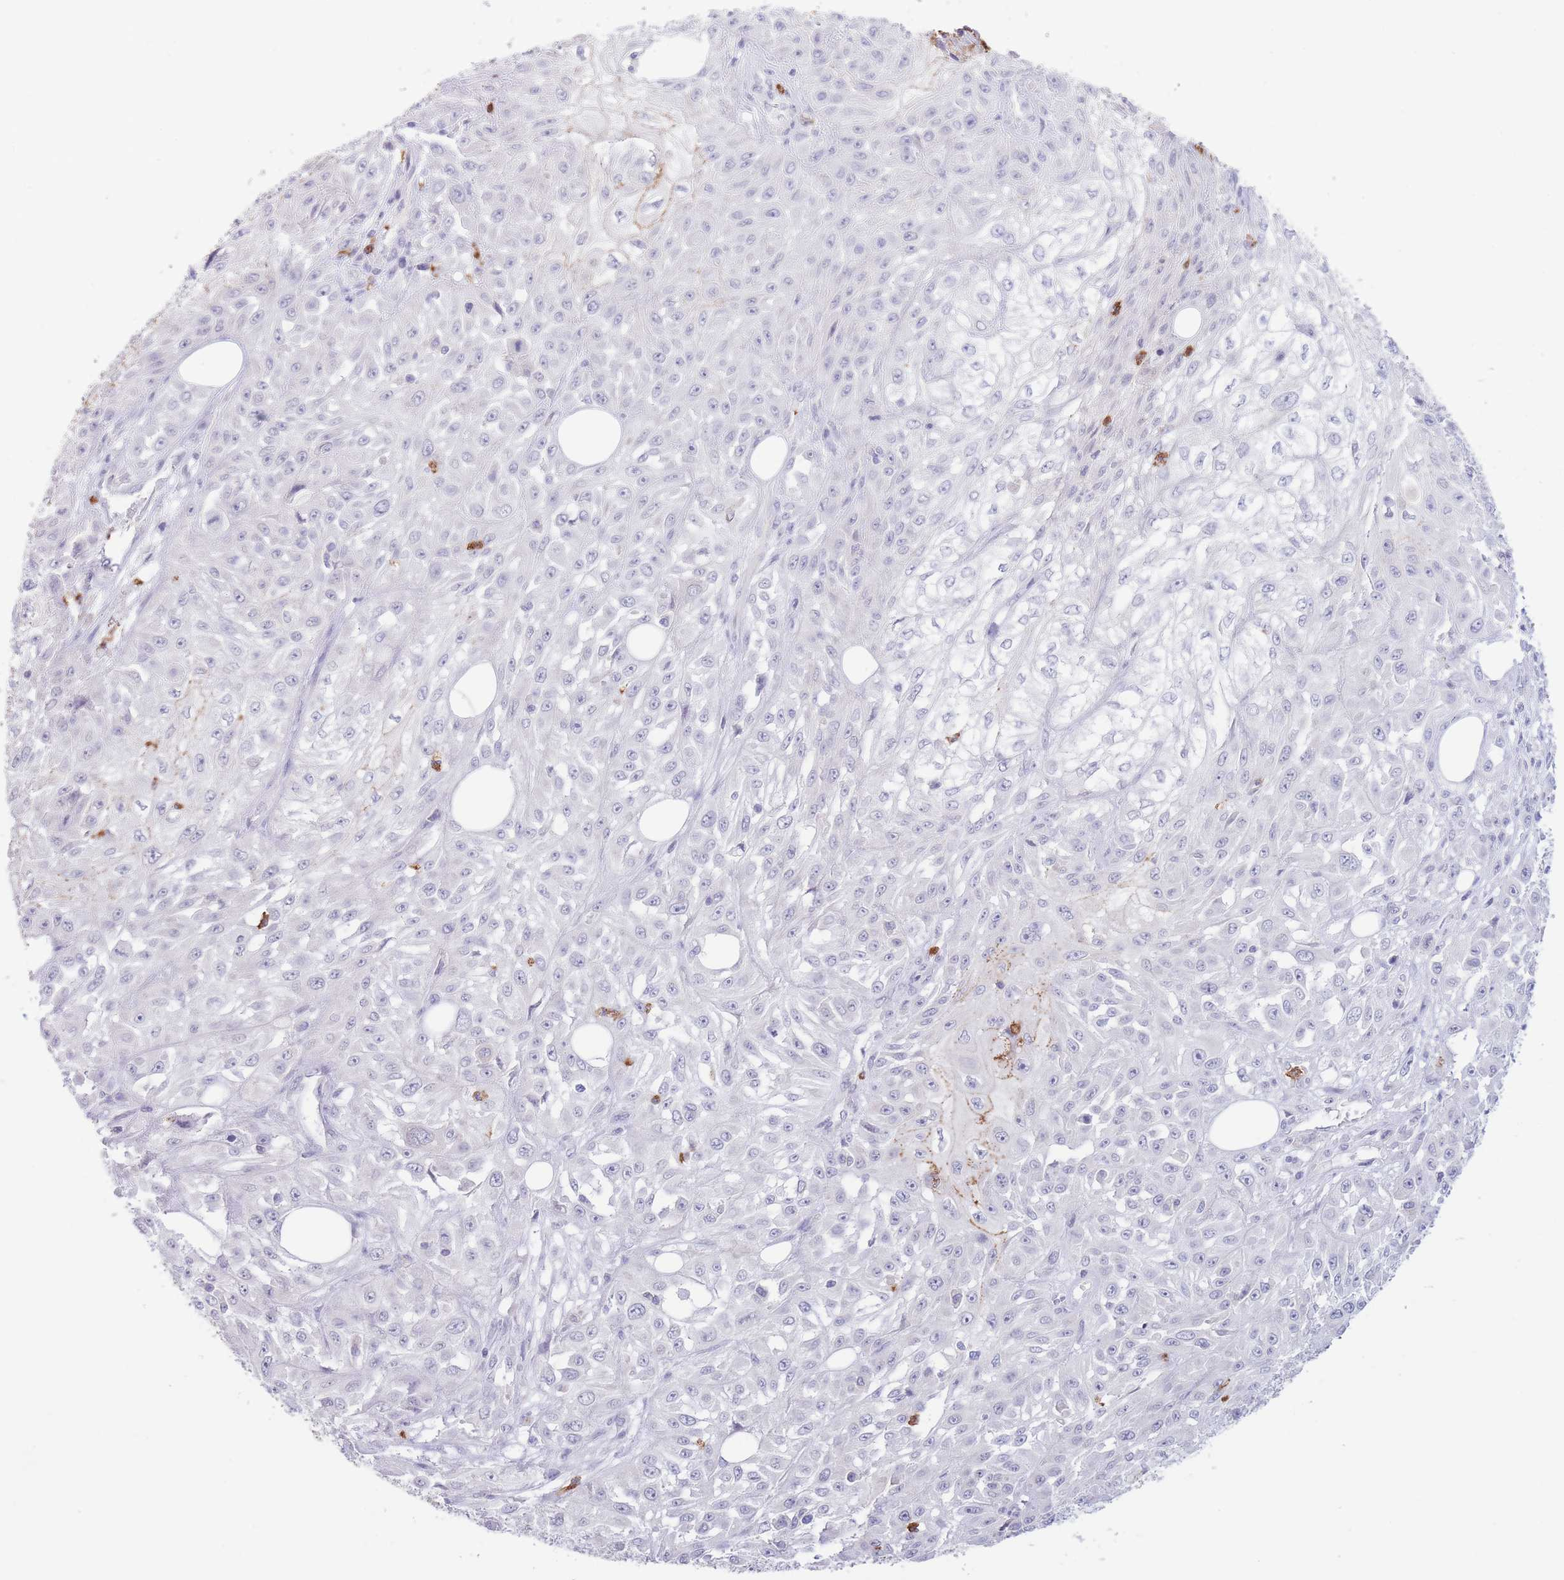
{"staining": {"intensity": "negative", "quantity": "none", "location": "none"}, "tissue": "skin cancer", "cell_type": "Tumor cells", "image_type": "cancer", "snomed": [{"axis": "morphology", "description": "Squamous cell carcinoma, NOS"}, {"axis": "morphology", "description": "Squamous cell carcinoma, metastatic, NOS"}, {"axis": "topography", "description": "Skin"}, {"axis": "topography", "description": "Lymph node"}], "caption": "This is a image of immunohistochemistry (IHC) staining of skin cancer, which shows no staining in tumor cells.", "gene": "LCLAT1", "patient": {"sex": "male", "age": 75}}